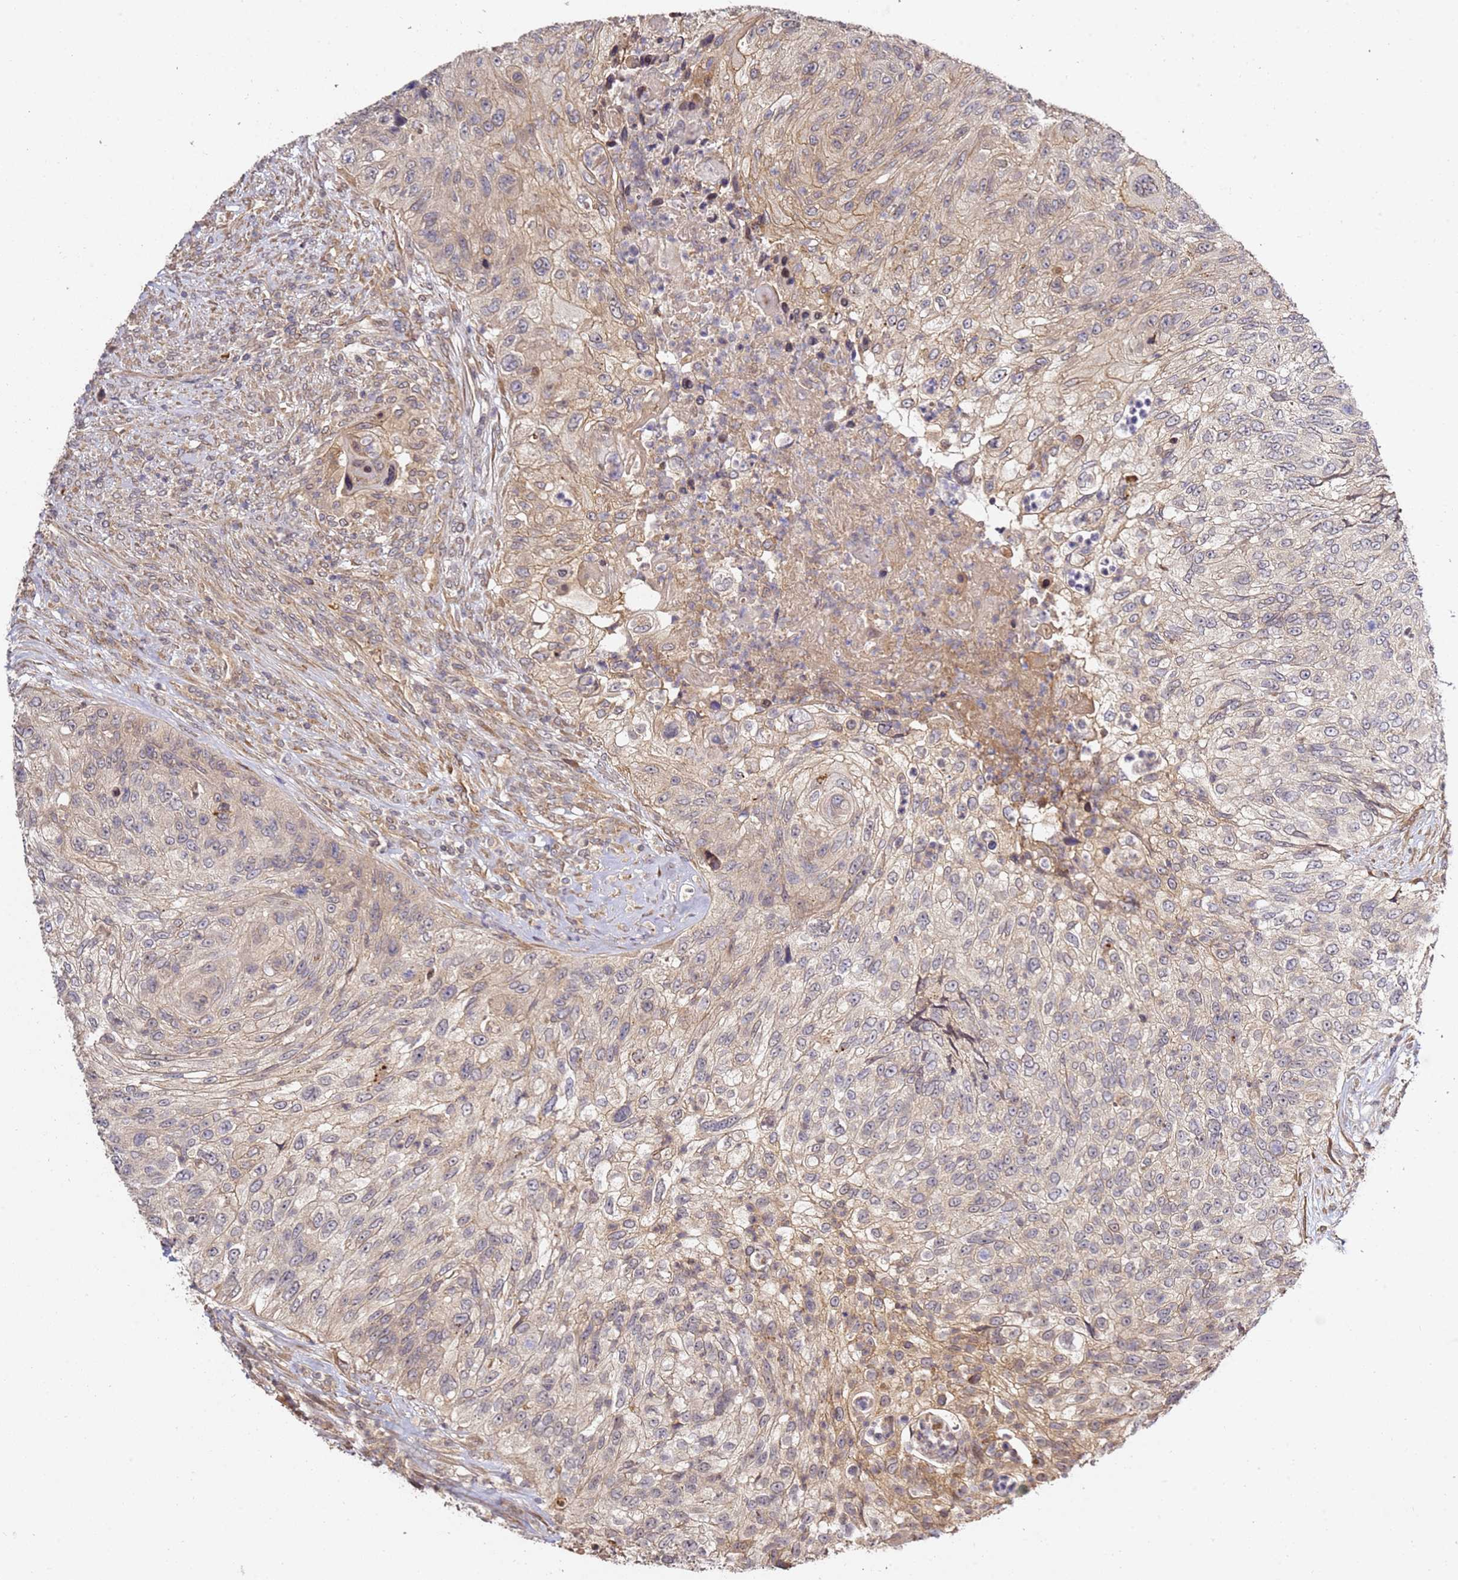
{"staining": {"intensity": "weak", "quantity": "25%-75%", "location": "cytoplasmic/membranous"}, "tissue": "urothelial cancer", "cell_type": "Tumor cells", "image_type": "cancer", "snomed": [{"axis": "morphology", "description": "Urothelial carcinoma, High grade"}, {"axis": "topography", "description": "Urinary bladder"}], "caption": "Urothelial carcinoma (high-grade) tissue displays weak cytoplasmic/membranous expression in about 25%-75% of tumor cells, visualized by immunohistochemistry.", "gene": "OSBPL2", "patient": {"sex": "female", "age": 60}}